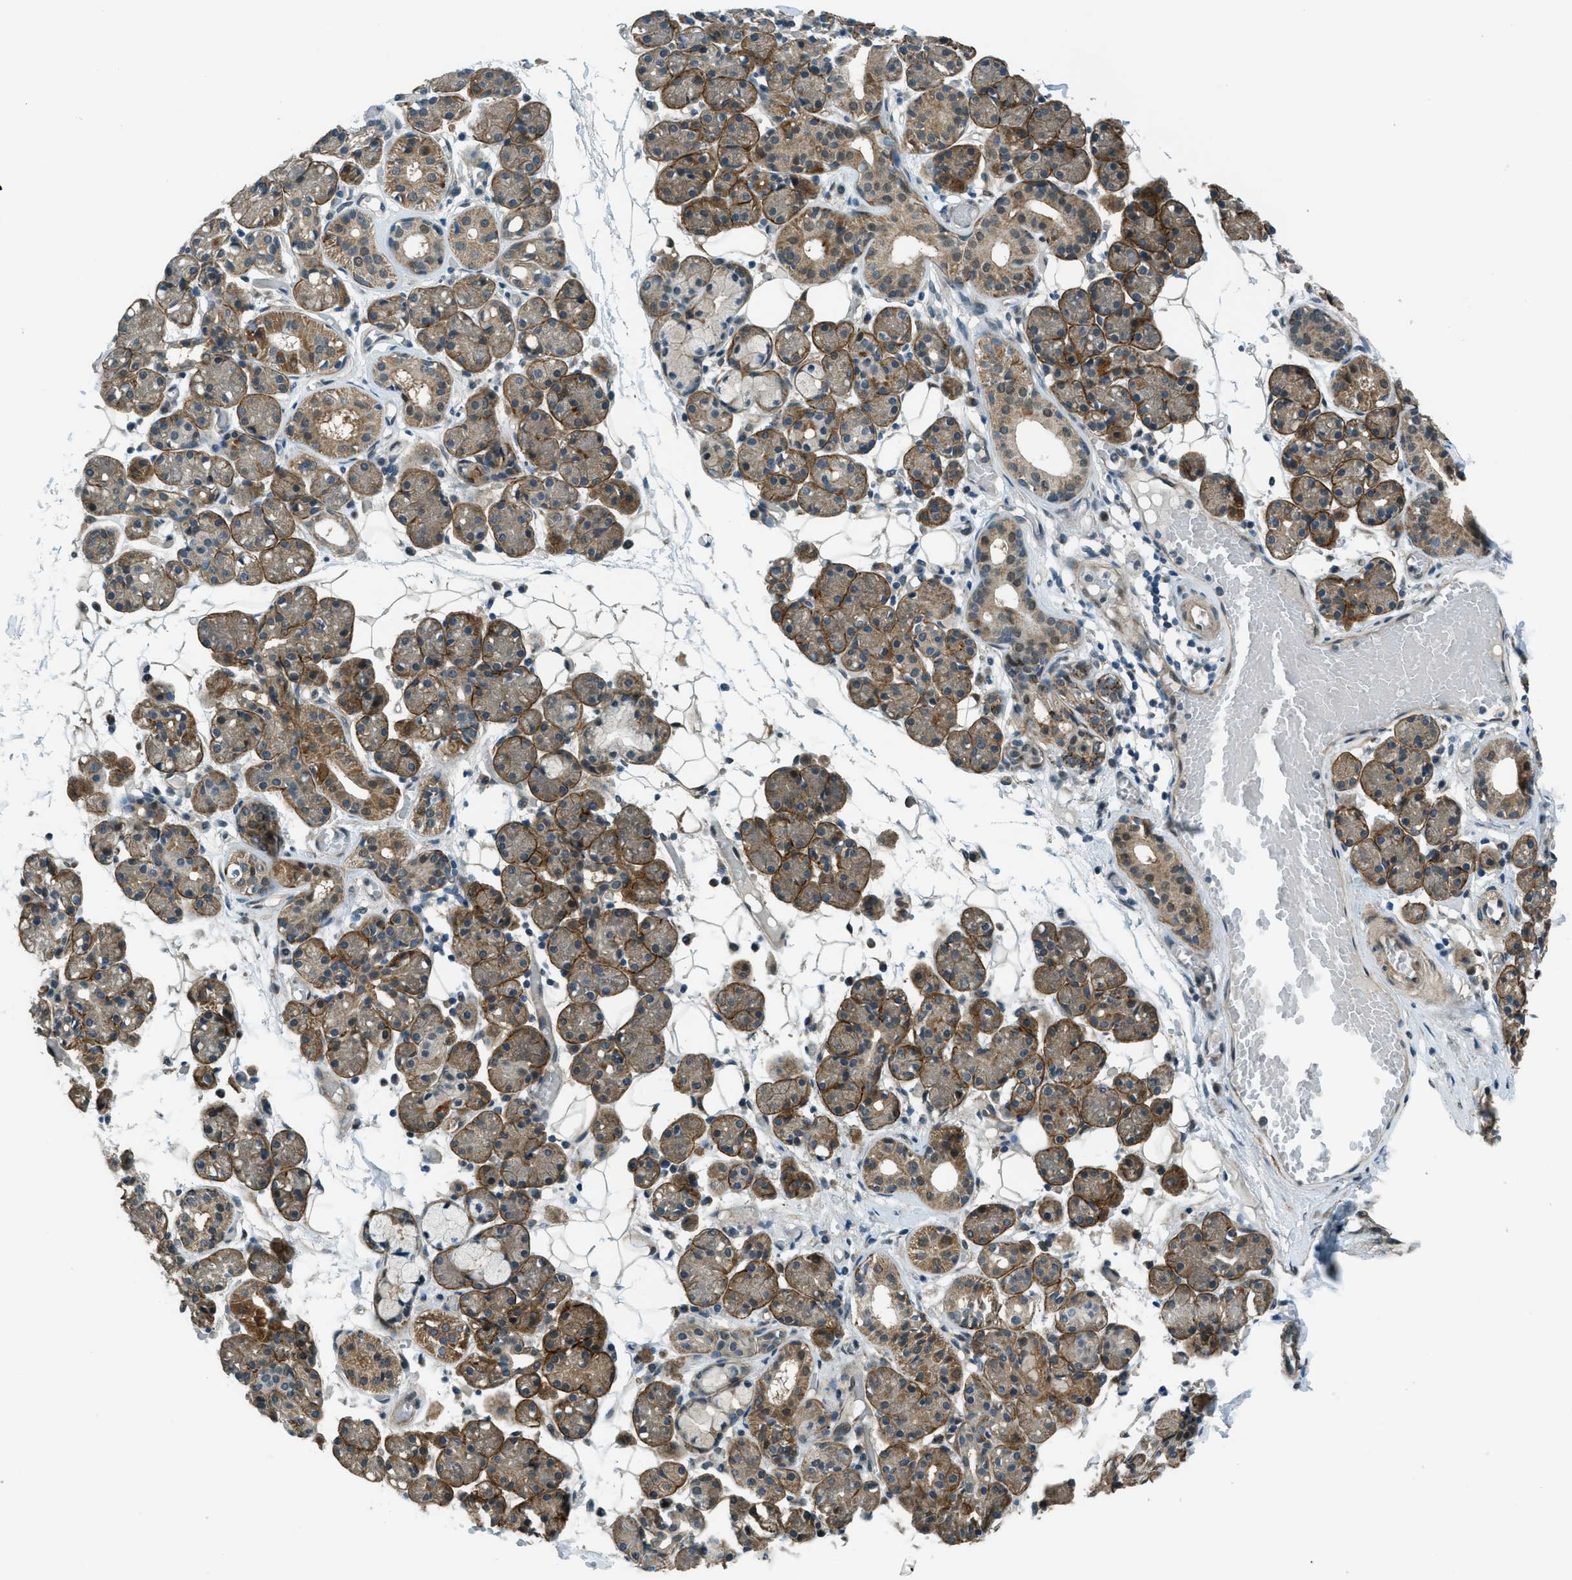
{"staining": {"intensity": "moderate", "quantity": "25%-75%", "location": "cytoplasmic/membranous"}, "tissue": "salivary gland", "cell_type": "Glandular cells", "image_type": "normal", "snomed": [{"axis": "morphology", "description": "Normal tissue, NOS"}, {"axis": "topography", "description": "Salivary gland"}], "caption": "Protein expression analysis of normal salivary gland shows moderate cytoplasmic/membranous expression in approximately 25%-75% of glandular cells. Nuclei are stained in blue.", "gene": "NPEPL1", "patient": {"sex": "male", "age": 63}}